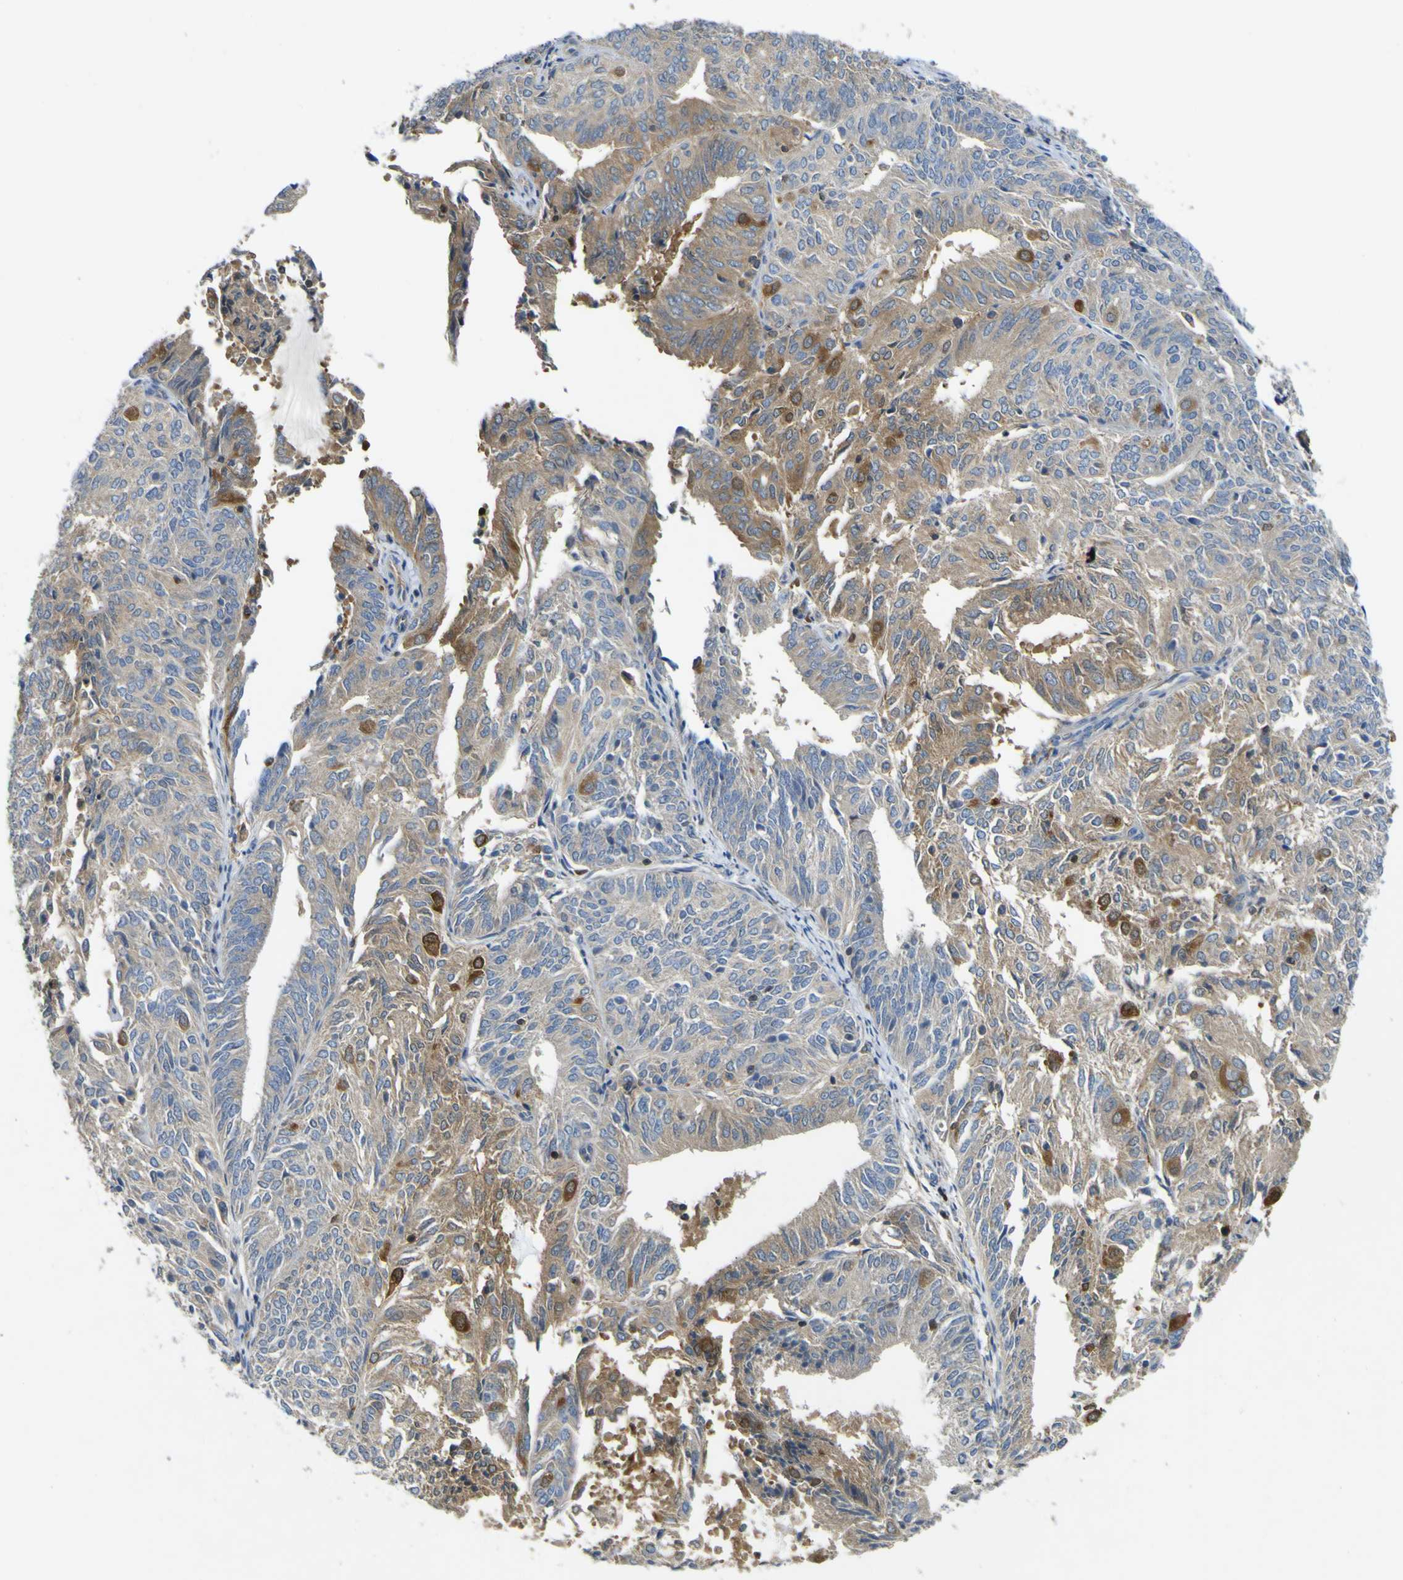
{"staining": {"intensity": "moderate", "quantity": ">75%", "location": "cytoplasmic/membranous"}, "tissue": "endometrial cancer", "cell_type": "Tumor cells", "image_type": "cancer", "snomed": [{"axis": "morphology", "description": "Adenocarcinoma, NOS"}, {"axis": "topography", "description": "Uterus"}], "caption": "A histopathology image of endometrial adenocarcinoma stained for a protein displays moderate cytoplasmic/membranous brown staining in tumor cells.", "gene": "EML2", "patient": {"sex": "female", "age": 60}}